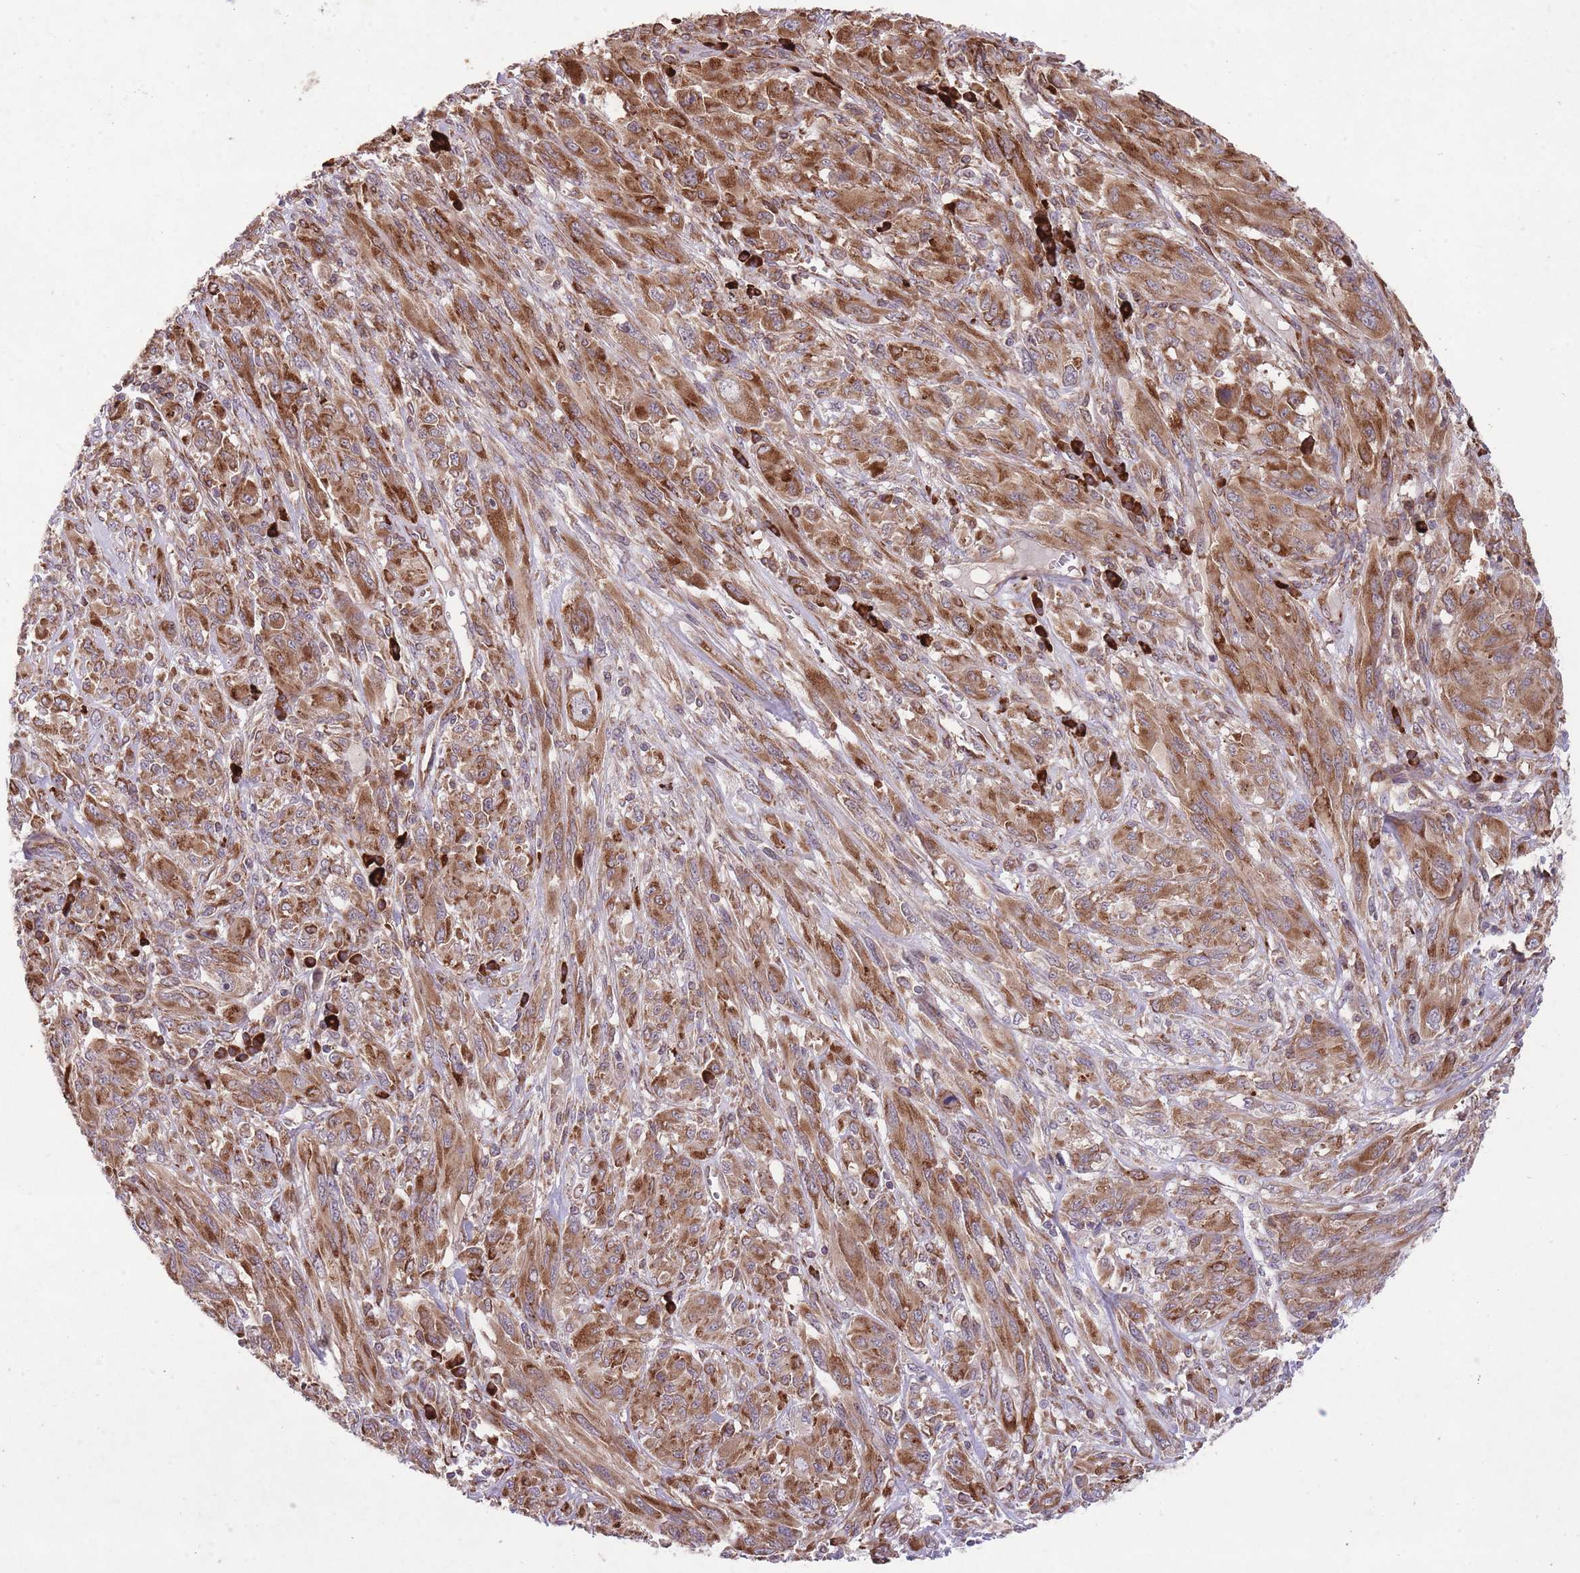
{"staining": {"intensity": "moderate", "quantity": ">75%", "location": "cytoplasmic/membranous"}, "tissue": "melanoma", "cell_type": "Tumor cells", "image_type": "cancer", "snomed": [{"axis": "morphology", "description": "Malignant melanoma, NOS"}, {"axis": "topography", "description": "Skin"}], "caption": "Moderate cytoplasmic/membranous protein positivity is identified in approximately >75% of tumor cells in malignant melanoma. (DAB IHC with brightfield microscopy, high magnification).", "gene": "TTLL3", "patient": {"sex": "female", "age": 91}}